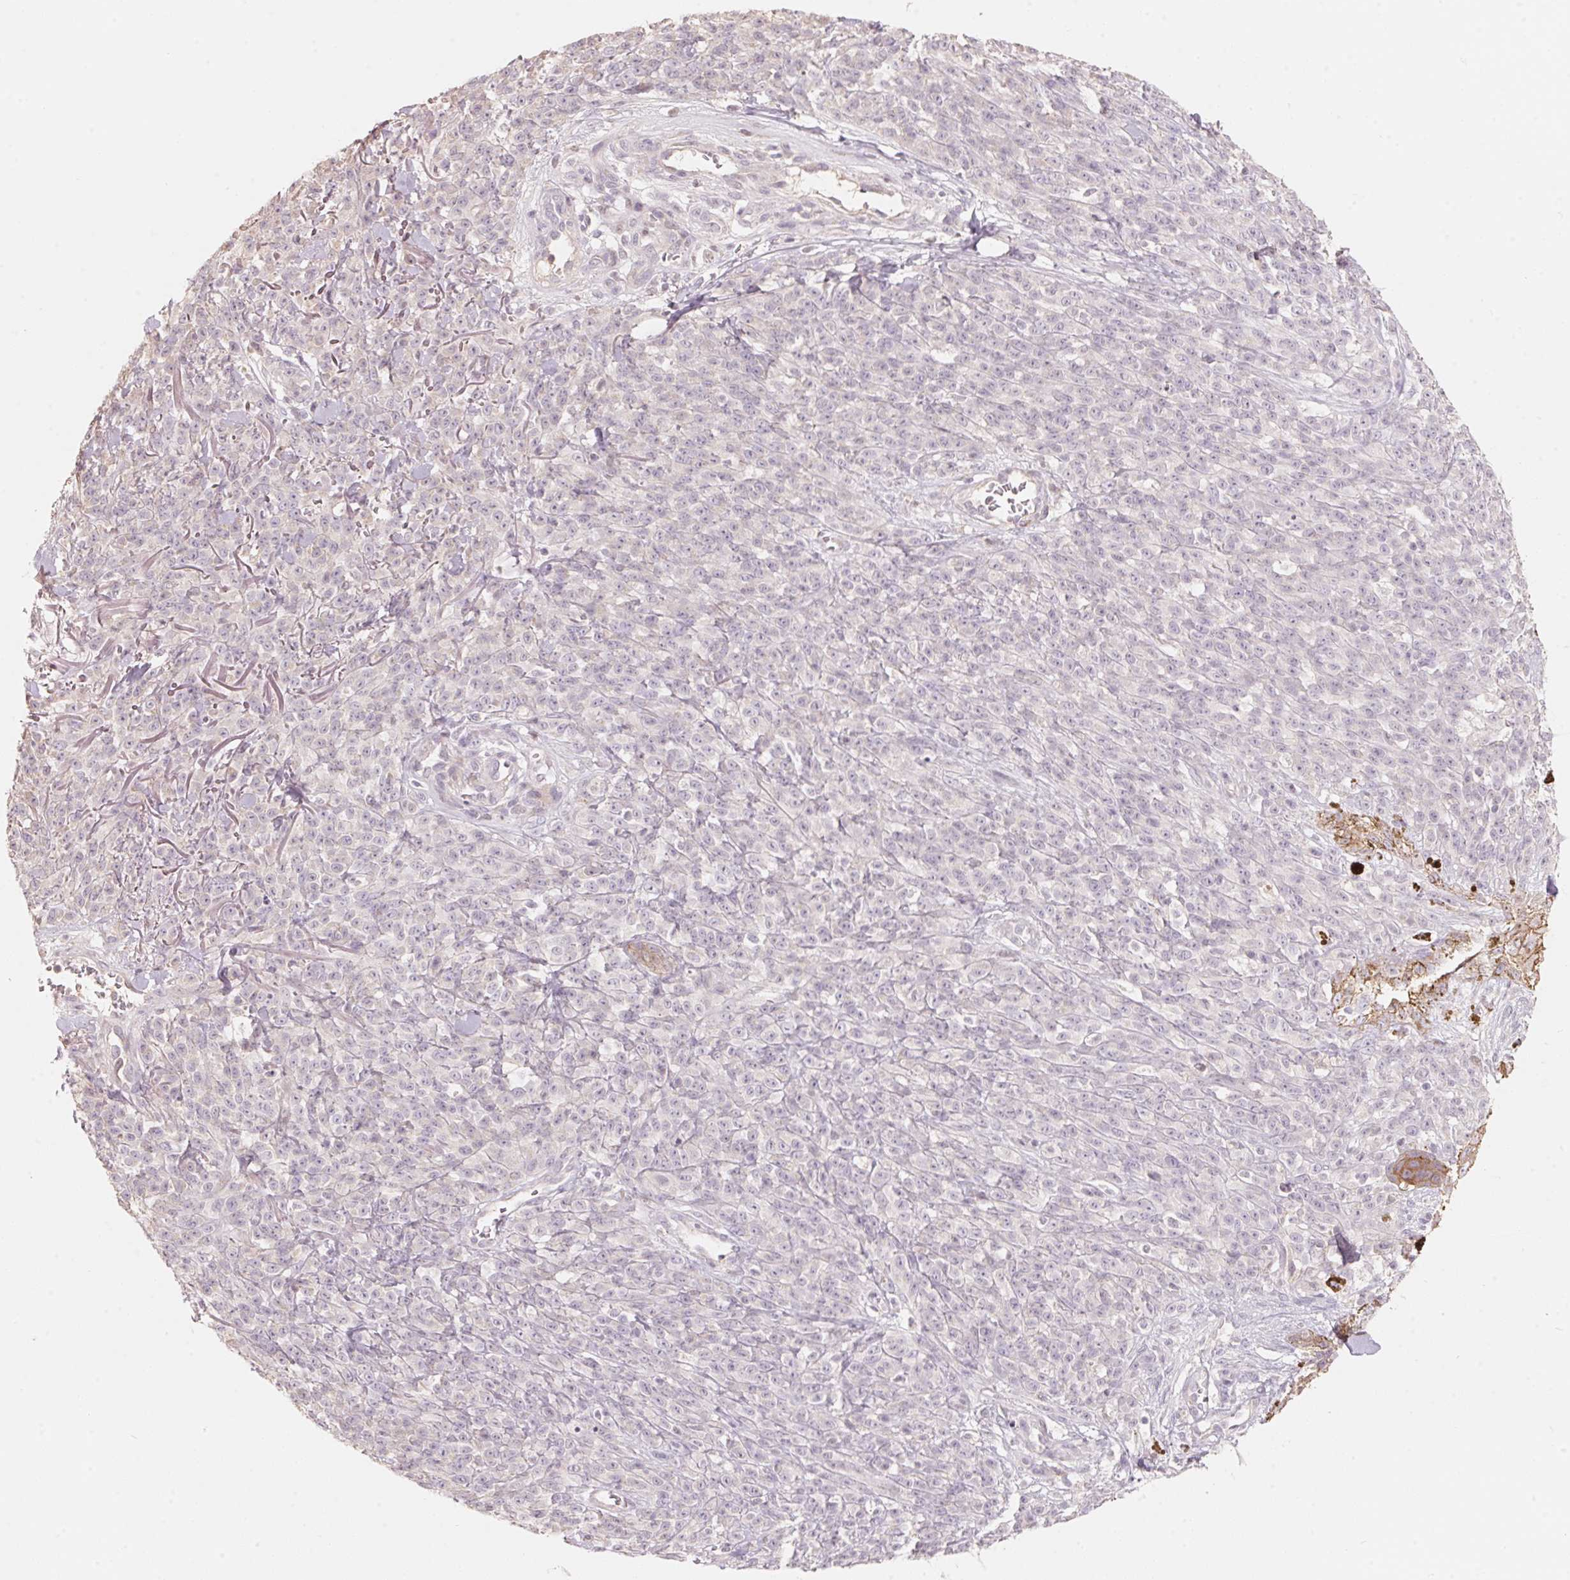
{"staining": {"intensity": "negative", "quantity": "none", "location": "none"}, "tissue": "melanoma", "cell_type": "Tumor cells", "image_type": "cancer", "snomed": [{"axis": "morphology", "description": "Malignant melanoma, NOS"}, {"axis": "topography", "description": "Skin"}, {"axis": "topography", "description": "Skin of trunk"}], "caption": "The micrograph exhibits no significant staining in tumor cells of malignant melanoma.", "gene": "TP53AIP1", "patient": {"sex": "male", "age": 74}}